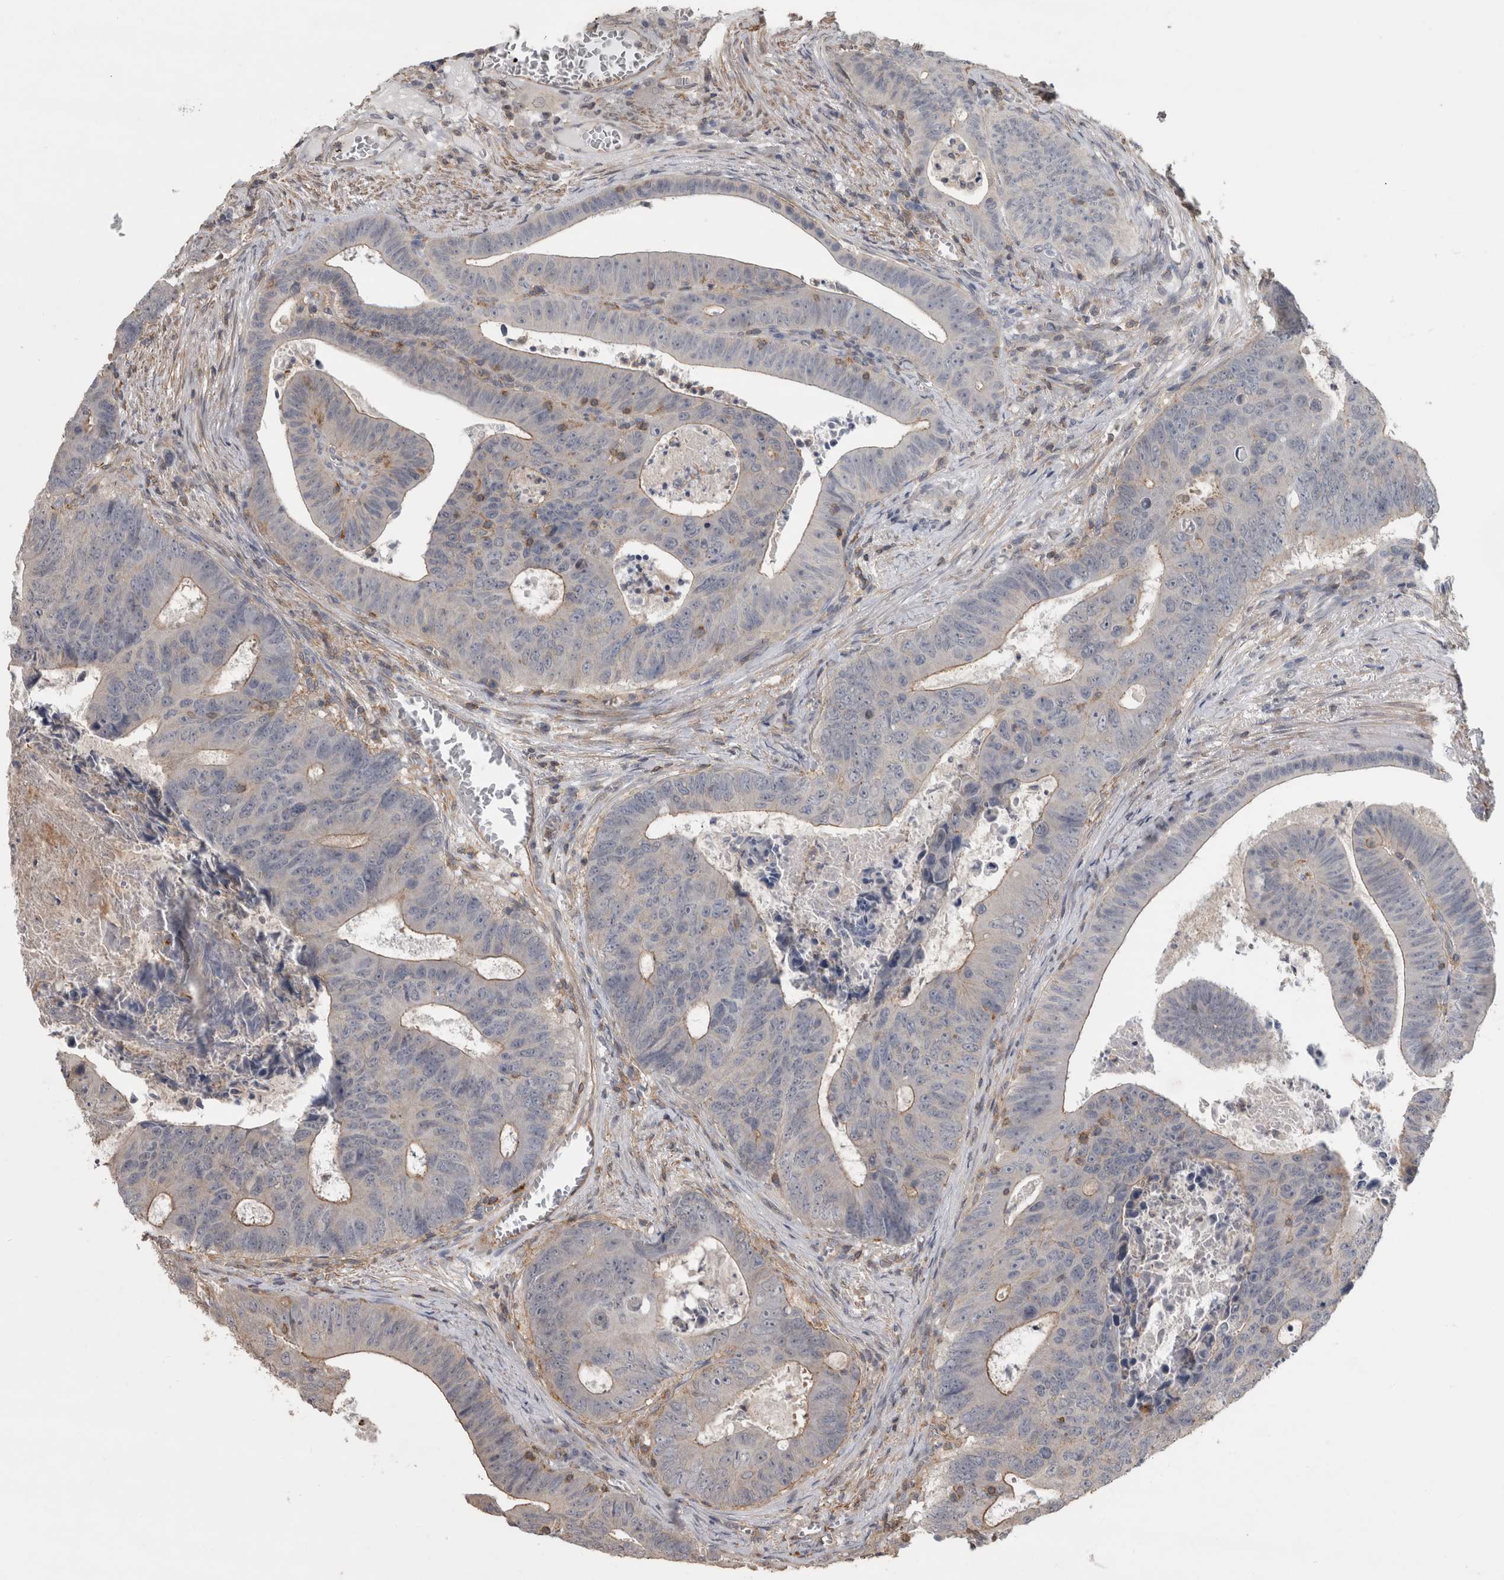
{"staining": {"intensity": "weak", "quantity": "<25%", "location": "cytoplasmic/membranous"}, "tissue": "colorectal cancer", "cell_type": "Tumor cells", "image_type": "cancer", "snomed": [{"axis": "morphology", "description": "Adenocarcinoma, NOS"}, {"axis": "topography", "description": "Colon"}], "caption": "Protein analysis of adenocarcinoma (colorectal) displays no significant expression in tumor cells.", "gene": "SPATA48", "patient": {"sex": "male", "age": 87}}